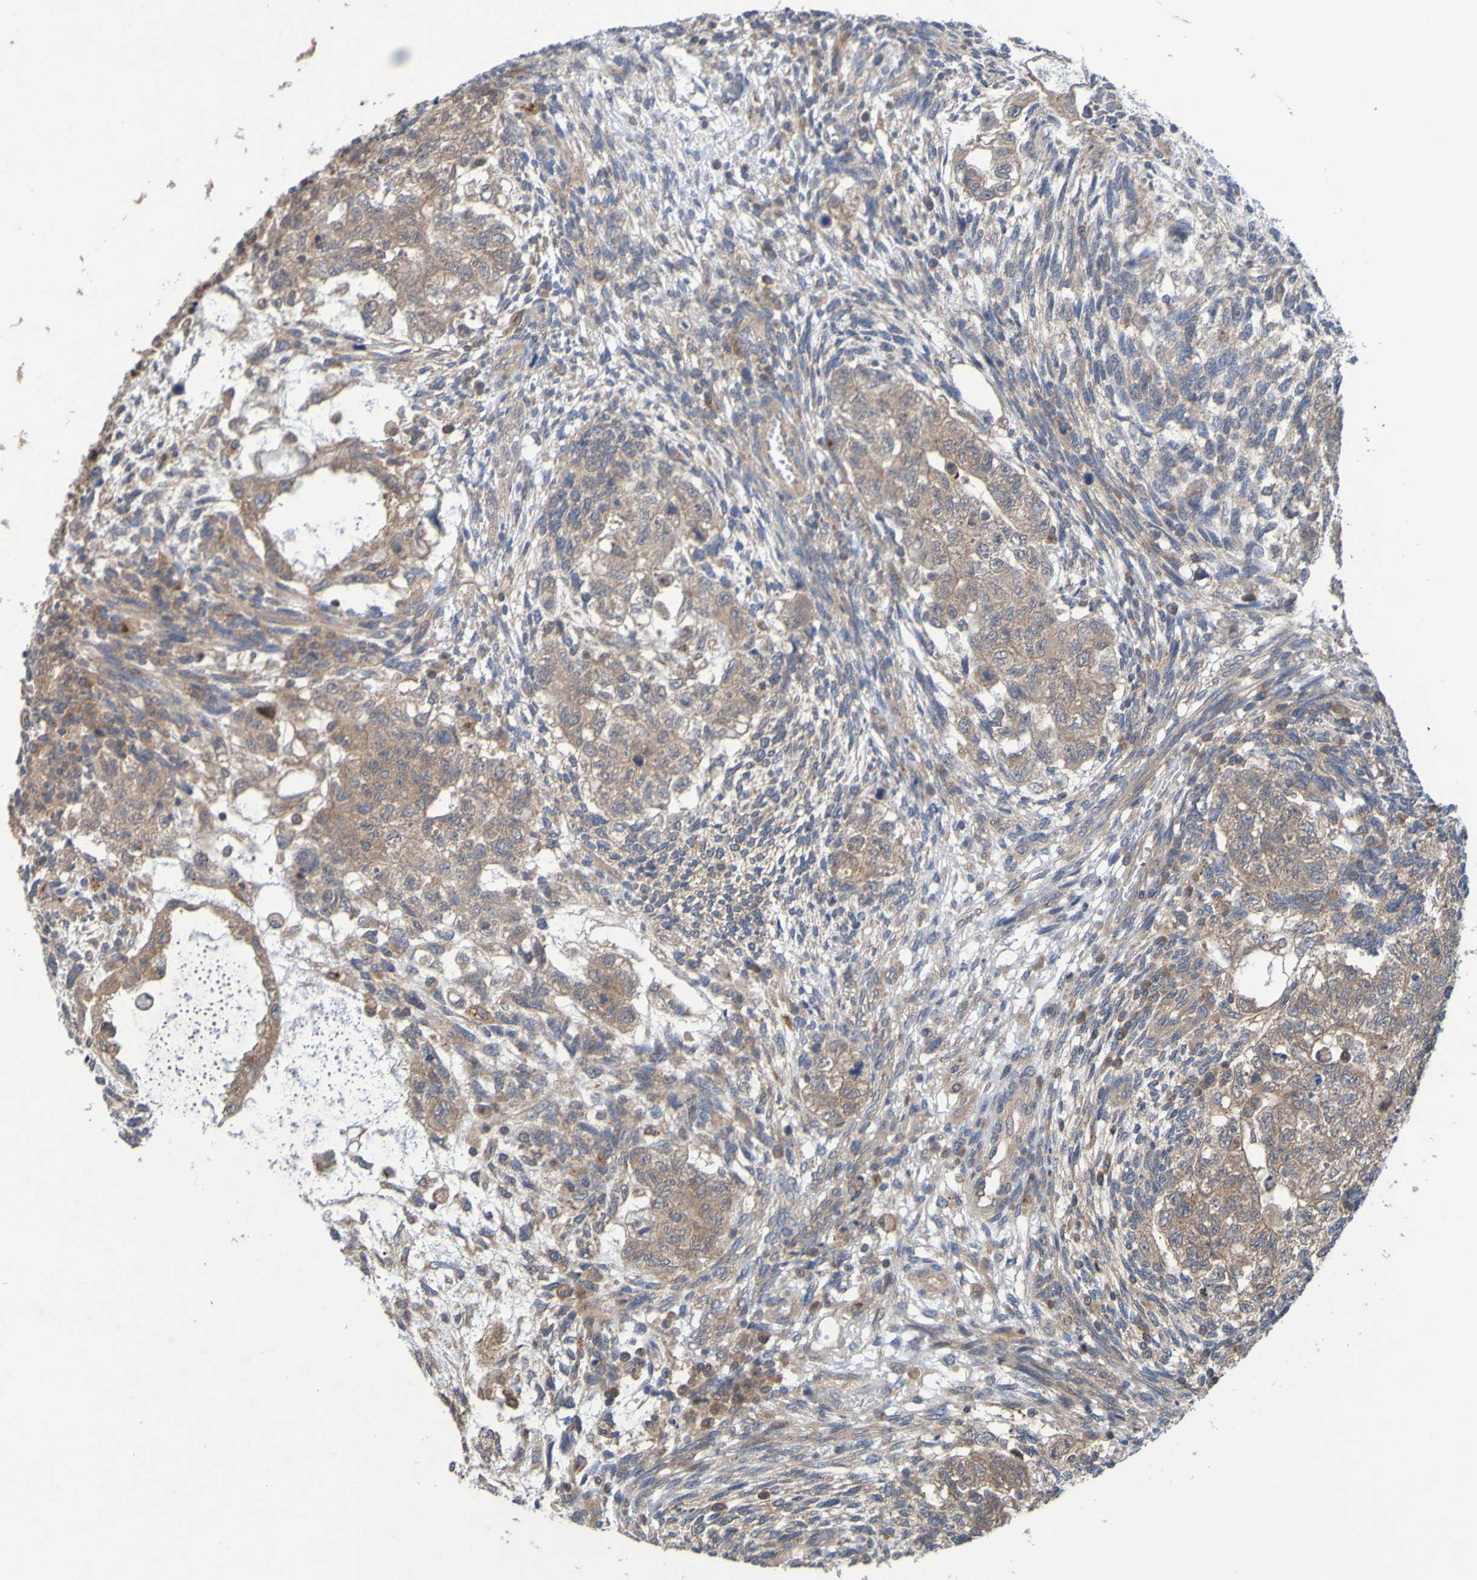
{"staining": {"intensity": "moderate", "quantity": ">75%", "location": "cytoplasmic/membranous"}, "tissue": "testis cancer", "cell_type": "Tumor cells", "image_type": "cancer", "snomed": [{"axis": "morphology", "description": "Normal tissue, NOS"}, {"axis": "morphology", "description": "Carcinoma, Embryonal, NOS"}, {"axis": "topography", "description": "Testis"}], "caption": "IHC (DAB (3,3'-diaminobenzidine)) staining of human testis embryonal carcinoma reveals moderate cytoplasmic/membranous protein positivity in approximately >75% of tumor cells.", "gene": "SDK1", "patient": {"sex": "male", "age": 36}}